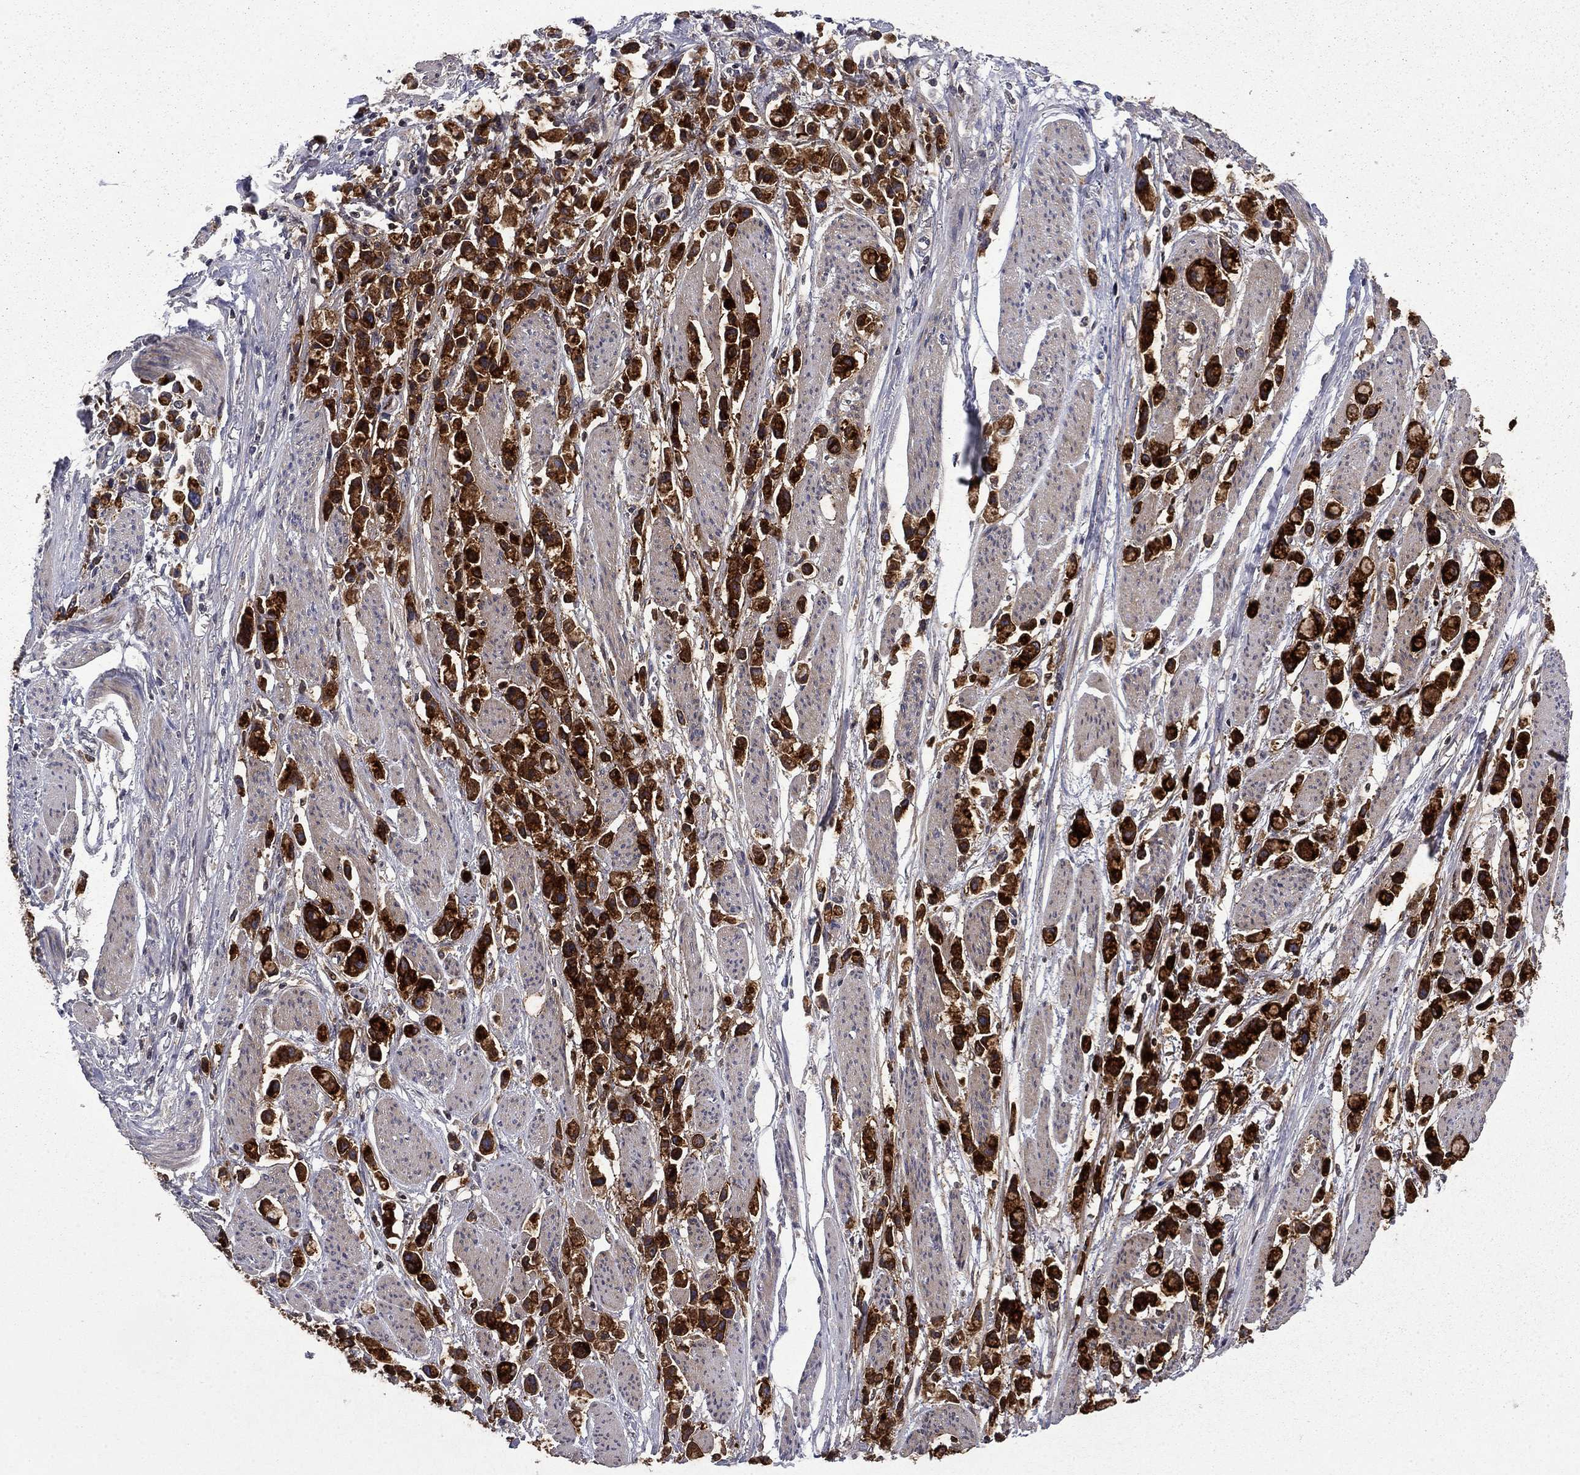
{"staining": {"intensity": "strong", "quantity": ">75%", "location": "cytoplasmic/membranous"}, "tissue": "stomach cancer", "cell_type": "Tumor cells", "image_type": "cancer", "snomed": [{"axis": "morphology", "description": "Adenocarcinoma, NOS"}, {"axis": "topography", "description": "Stomach"}], "caption": "Brown immunohistochemical staining in stomach cancer displays strong cytoplasmic/membranous positivity in approximately >75% of tumor cells.", "gene": "CEACAM7", "patient": {"sex": "female", "age": 81}}